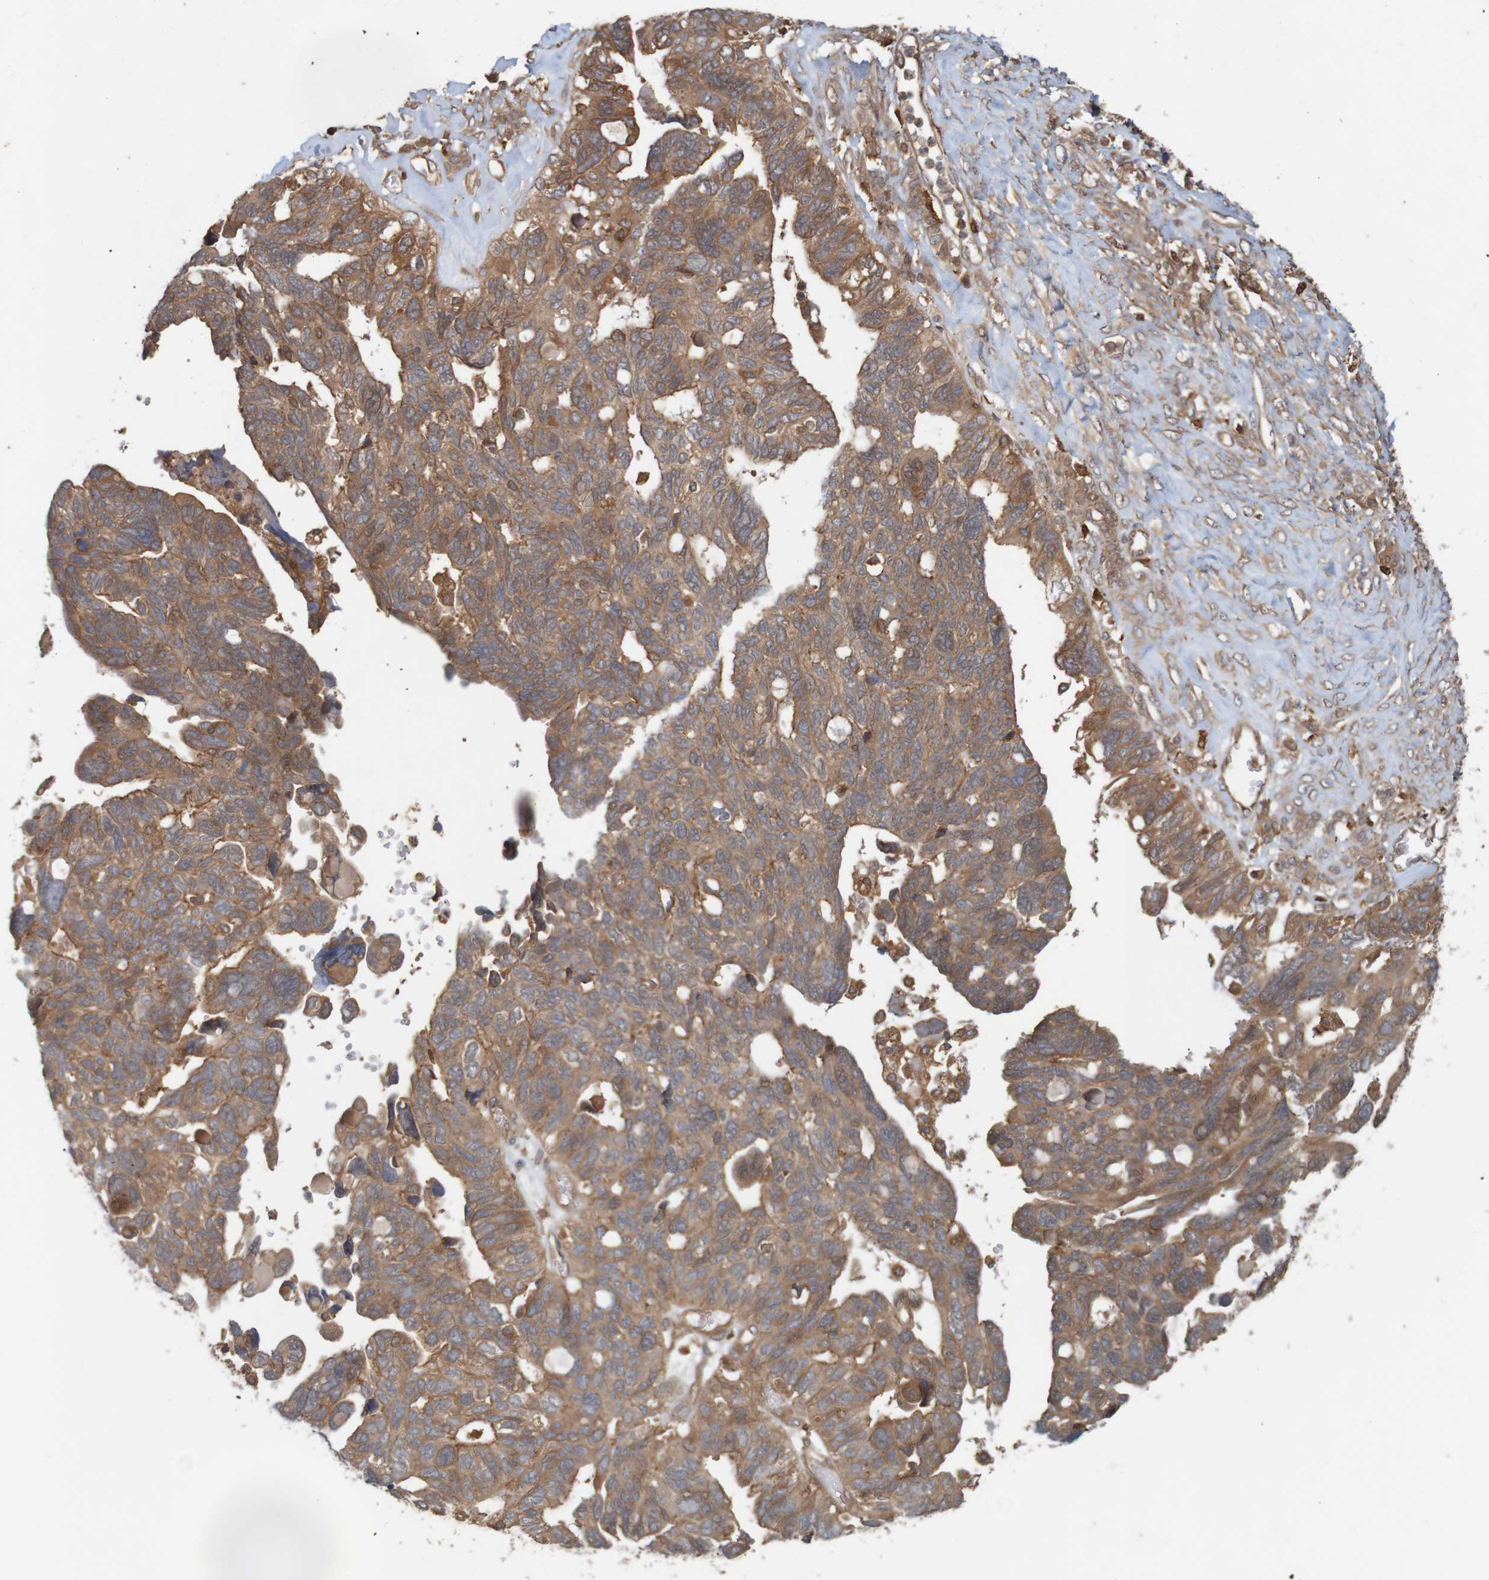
{"staining": {"intensity": "moderate", "quantity": ">75%", "location": "cytoplasmic/membranous"}, "tissue": "ovarian cancer", "cell_type": "Tumor cells", "image_type": "cancer", "snomed": [{"axis": "morphology", "description": "Cystadenocarcinoma, serous, NOS"}, {"axis": "topography", "description": "Ovary"}], "caption": "Ovarian cancer (serous cystadenocarcinoma) stained with a protein marker reveals moderate staining in tumor cells.", "gene": "ARHGEF11", "patient": {"sex": "female", "age": 79}}